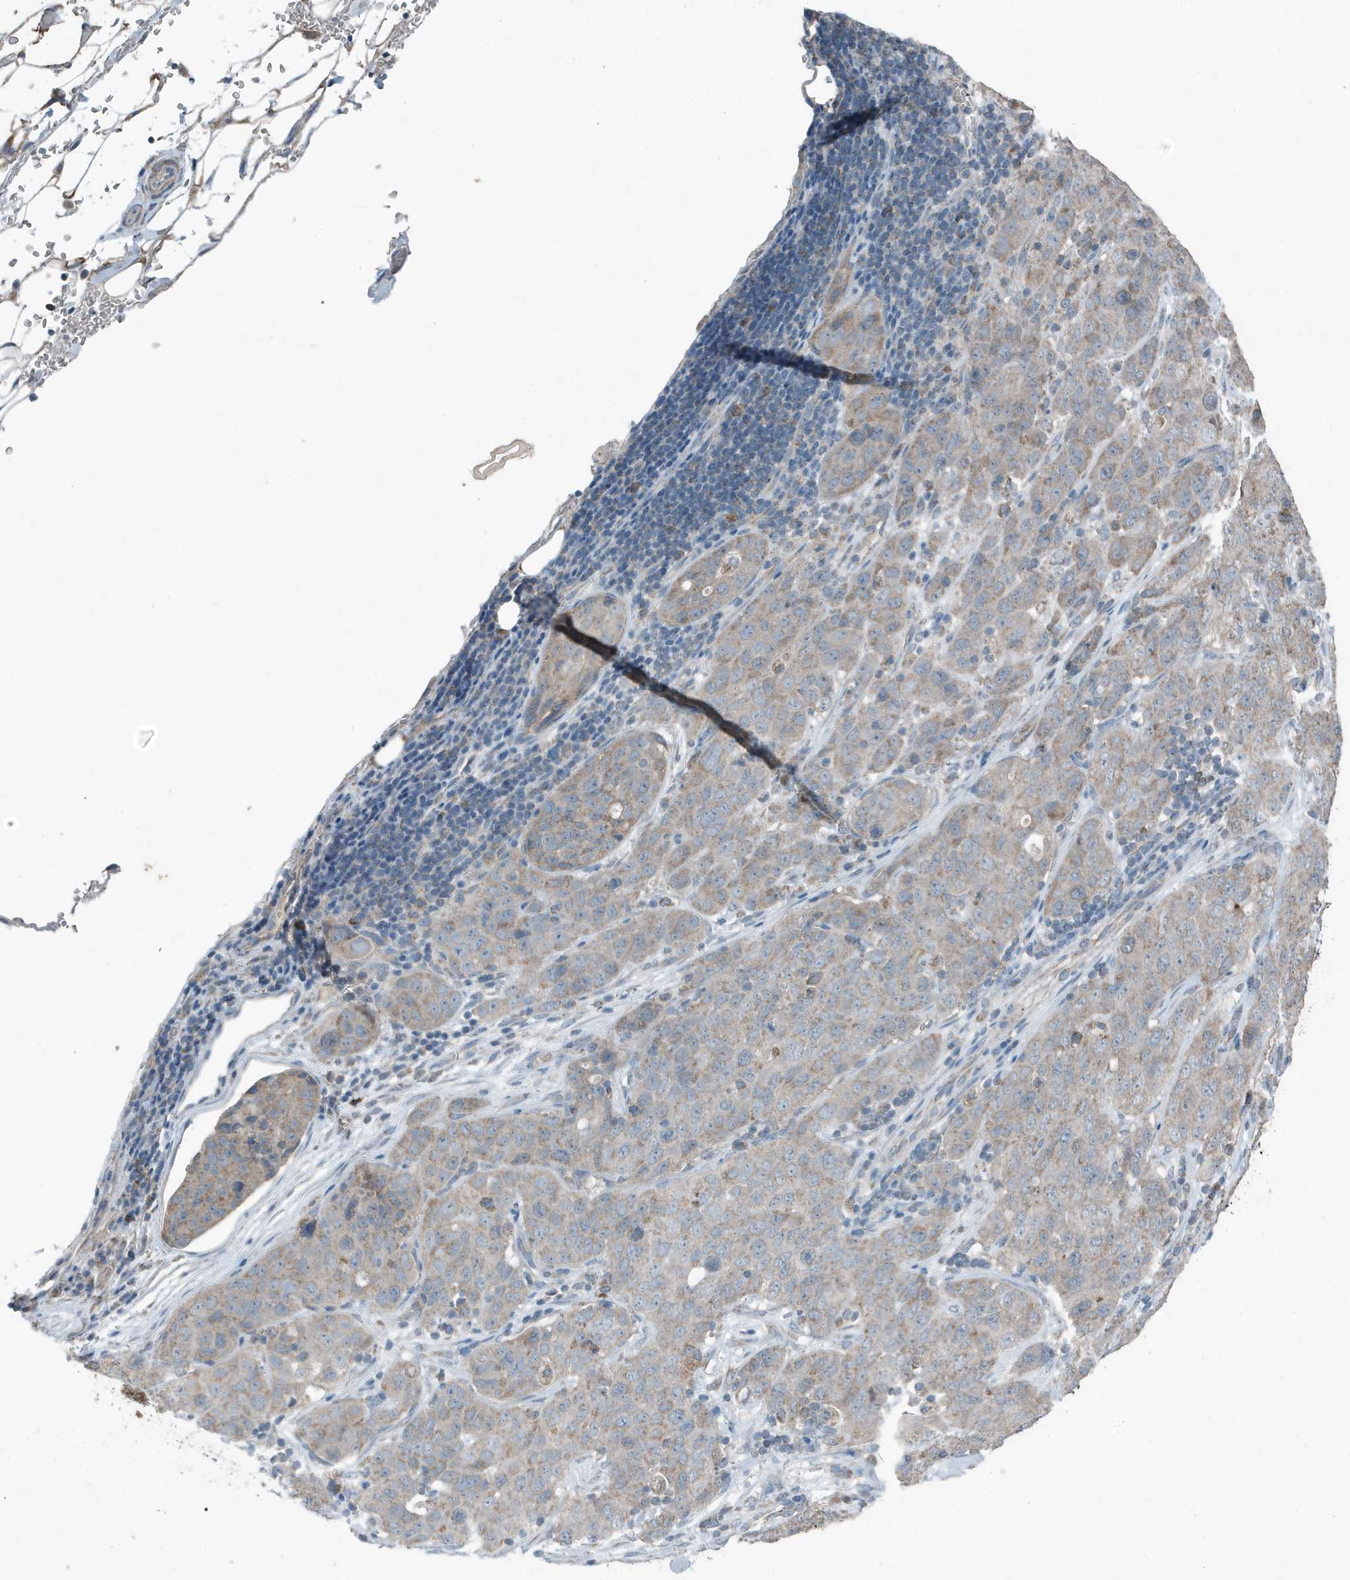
{"staining": {"intensity": "weak", "quantity": "25%-75%", "location": "cytoplasmic/membranous"}, "tissue": "stomach cancer", "cell_type": "Tumor cells", "image_type": "cancer", "snomed": [{"axis": "morphology", "description": "Normal tissue, NOS"}, {"axis": "morphology", "description": "Adenocarcinoma, NOS"}, {"axis": "topography", "description": "Lymph node"}, {"axis": "topography", "description": "Stomach"}], "caption": "Immunohistochemical staining of stomach cancer reveals weak cytoplasmic/membranous protein expression in approximately 25%-75% of tumor cells. The staining was performed using DAB, with brown indicating positive protein expression. Nuclei are stained blue with hematoxylin.", "gene": "MT-CYB", "patient": {"sex": "male", "age": 48}}